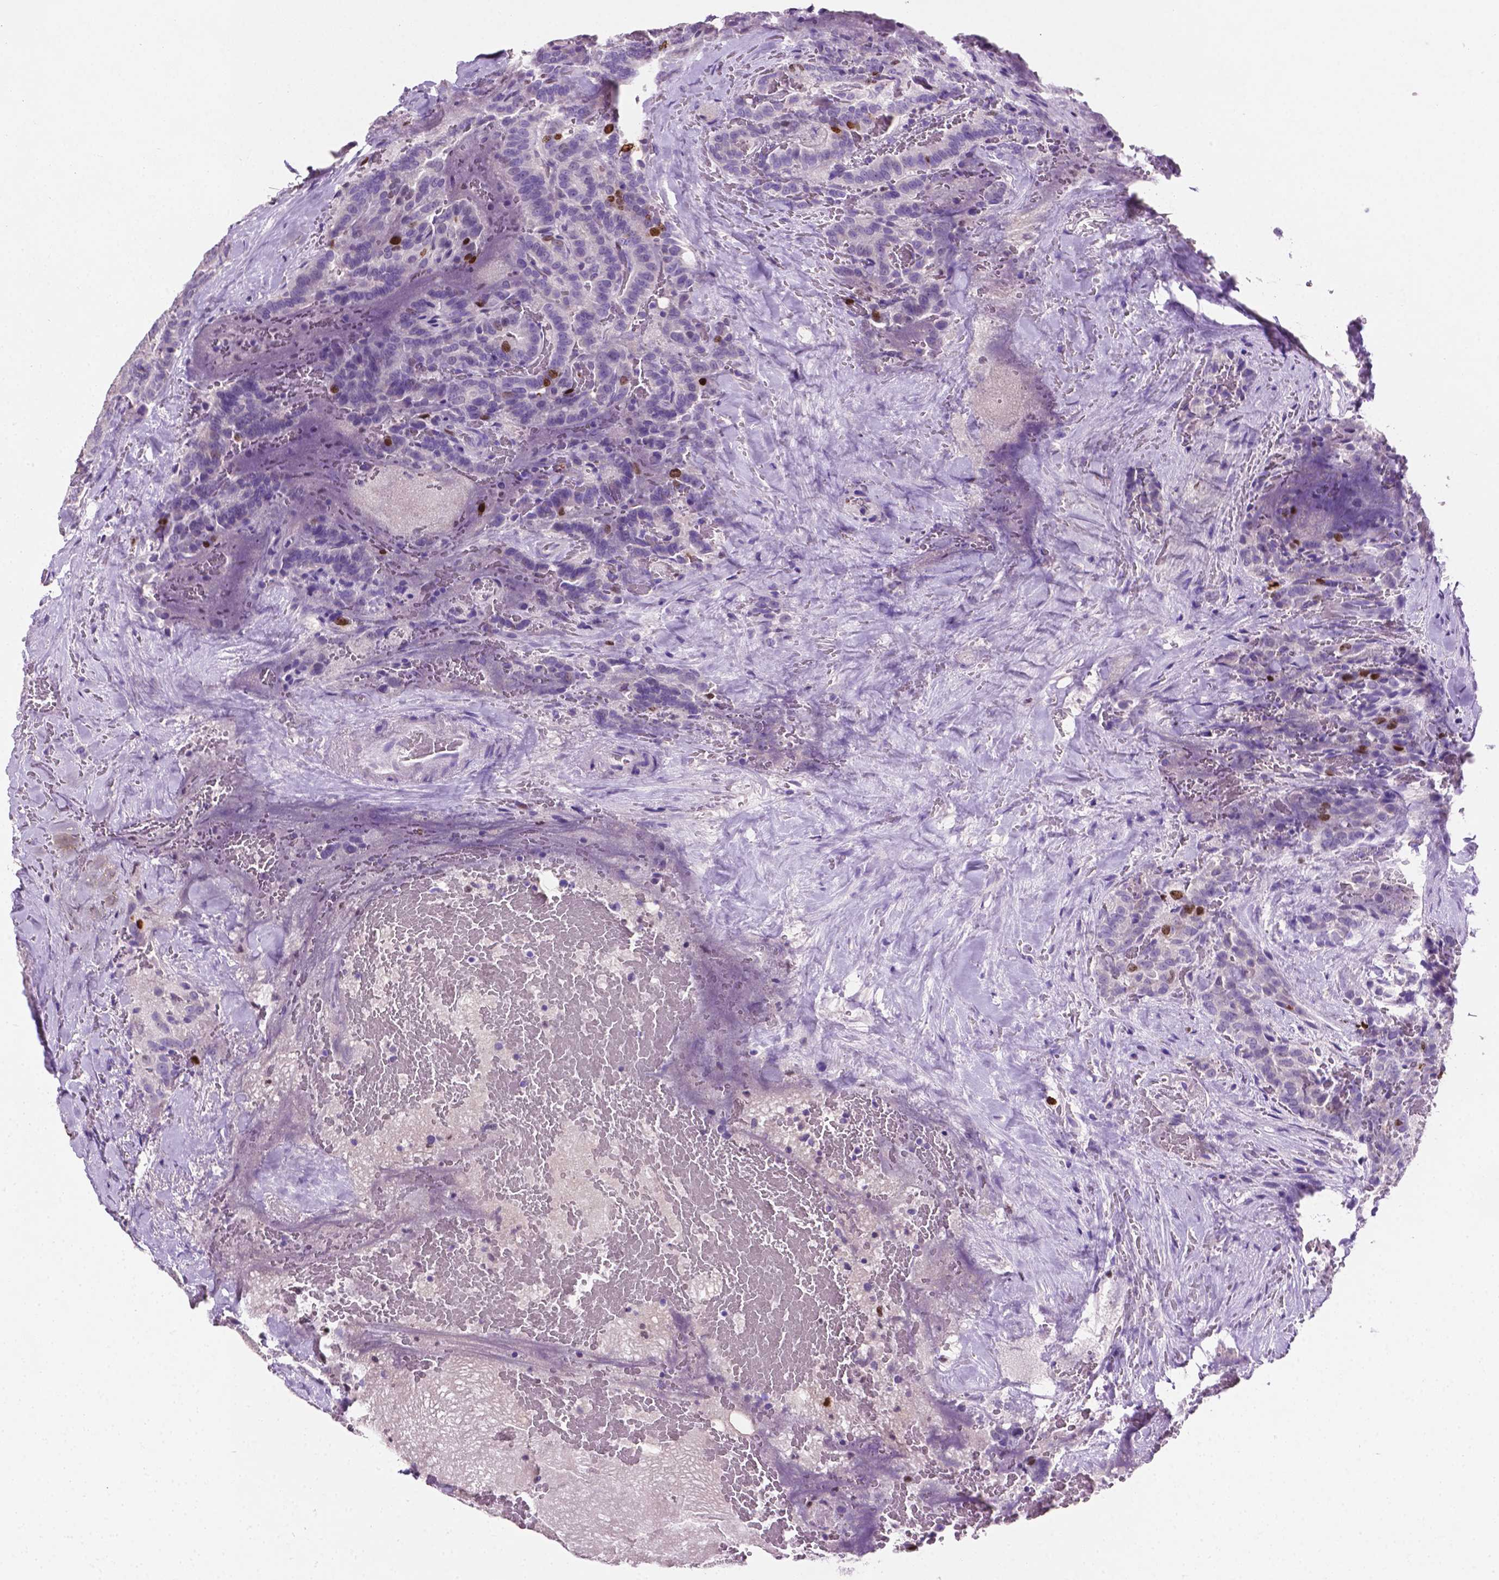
{"staining": {"intensity": "strong", "quantity": "<25%", "location": "nuclear"}, "tissue": "thyroid cancer", "cell_type": "Tumor cells", "image_type": "cancer", "snomed": [{"axis": "morphology", "description": "Papillary adenocarcinoma, NOS"}, {"axis": "topography", "description": "Thyroid gland"}], "caption": "An immunohistochemistry photomicrograph of neoplastic tissue is shown. Protein staining in brown labels strong nuclear positivity in thyroid cancer (papillary adenocarcinoma) within tumor cells.", "gene": "SIAH2", "patient": {"sex": "male", "age": 61}}